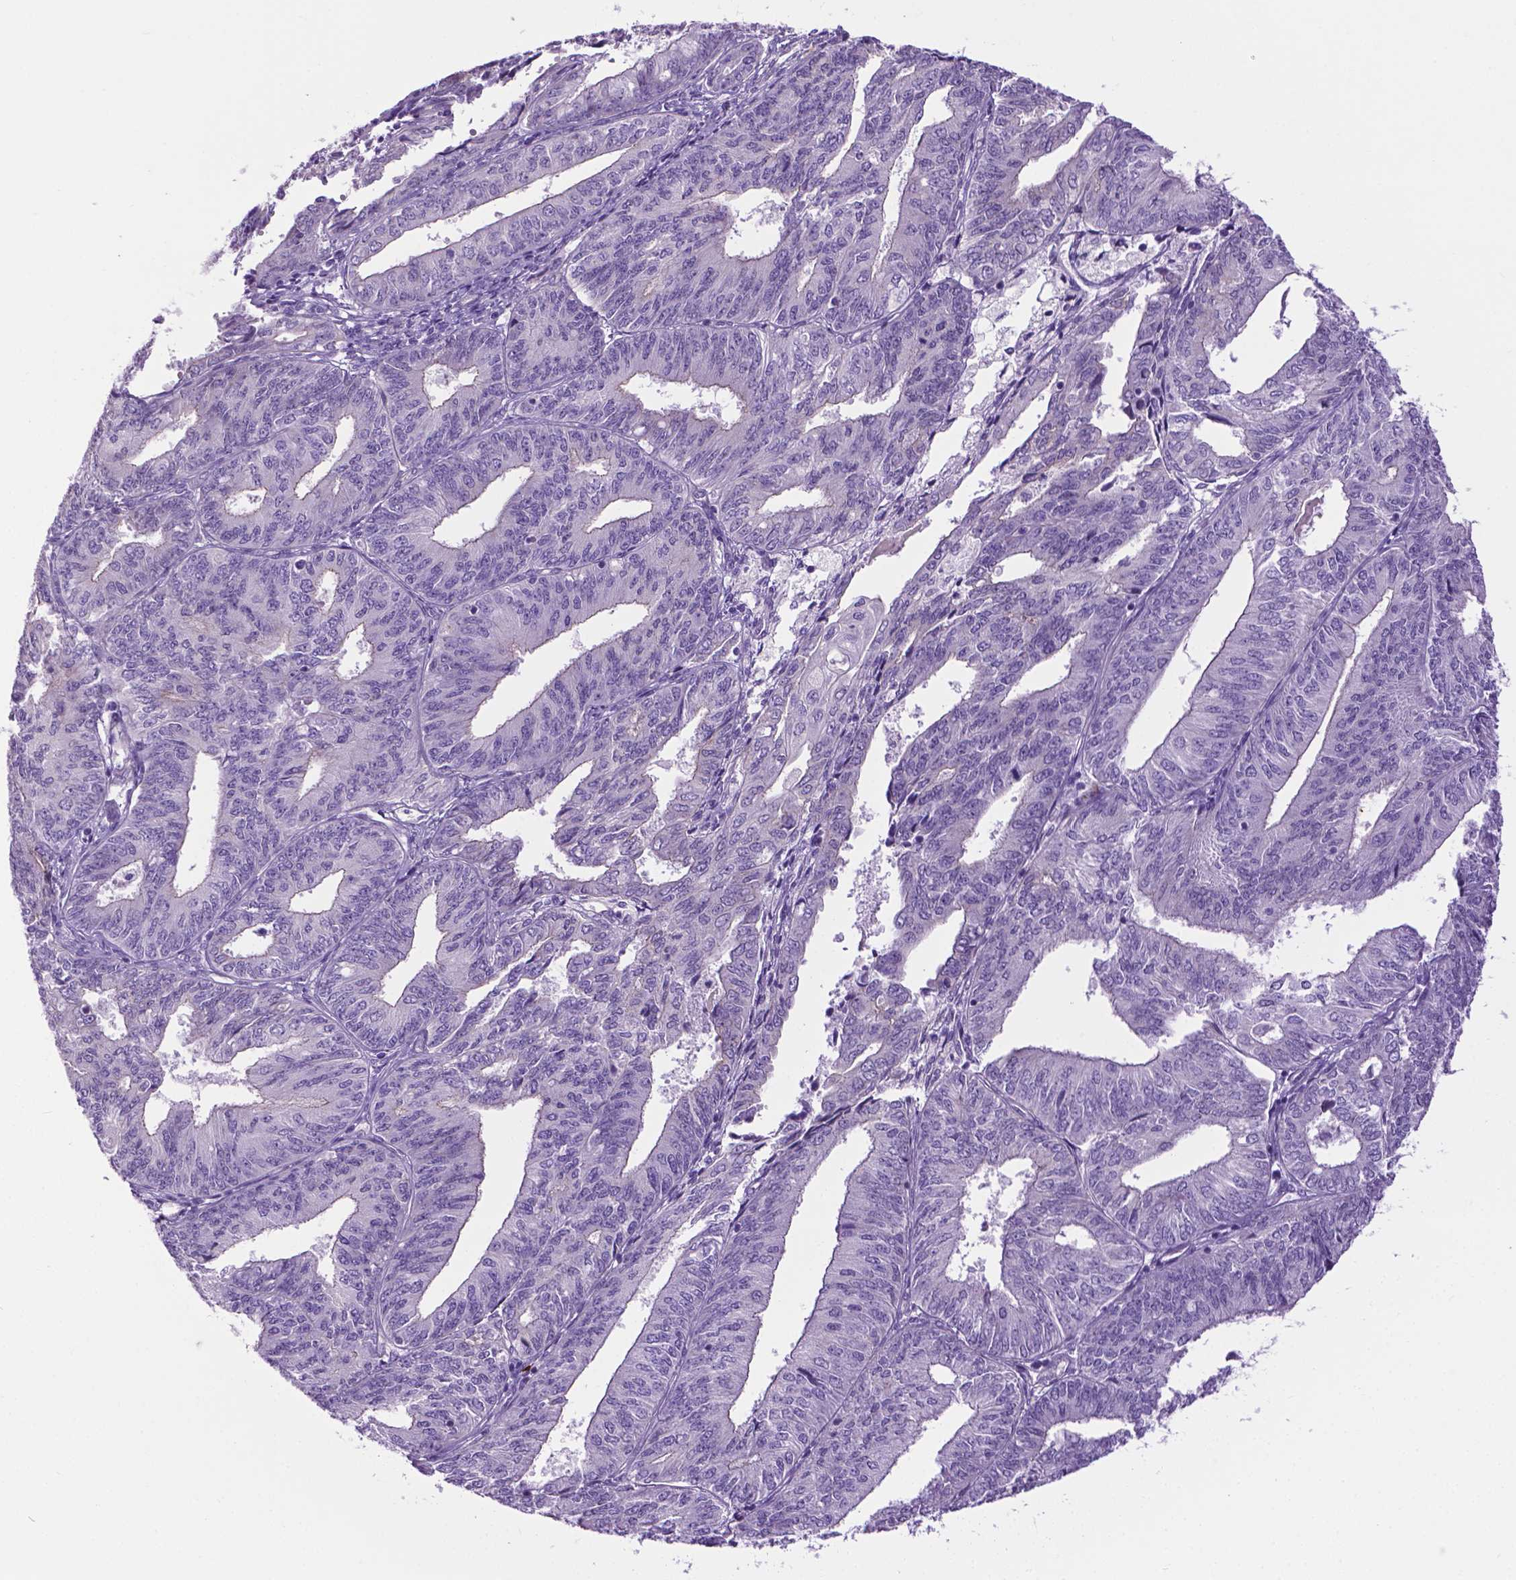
{"staining": {"intensity": "negative", "quantity": "none", "location": "none"}, "tissue": "endometrial cancer", "cell_type": "Tumor cells", "image_type": "cancer", "snomed": [{"axis": "morphology", "description": "Adenocarcinoma, NOS"}, {"axis": "topography", "description": "Endometrium"}], "caption": "The histopathology image displays no significant expression in tumor cells of adenocarcinoma (endometrial). (Stains: DAB immunohistochemistry (IHC) with hematoxylin counter stain, Microscopy: brightfield microscopy at high magnification).", "gene": "SPECC1L", "patient": {"sex": "female", "age": 58}}